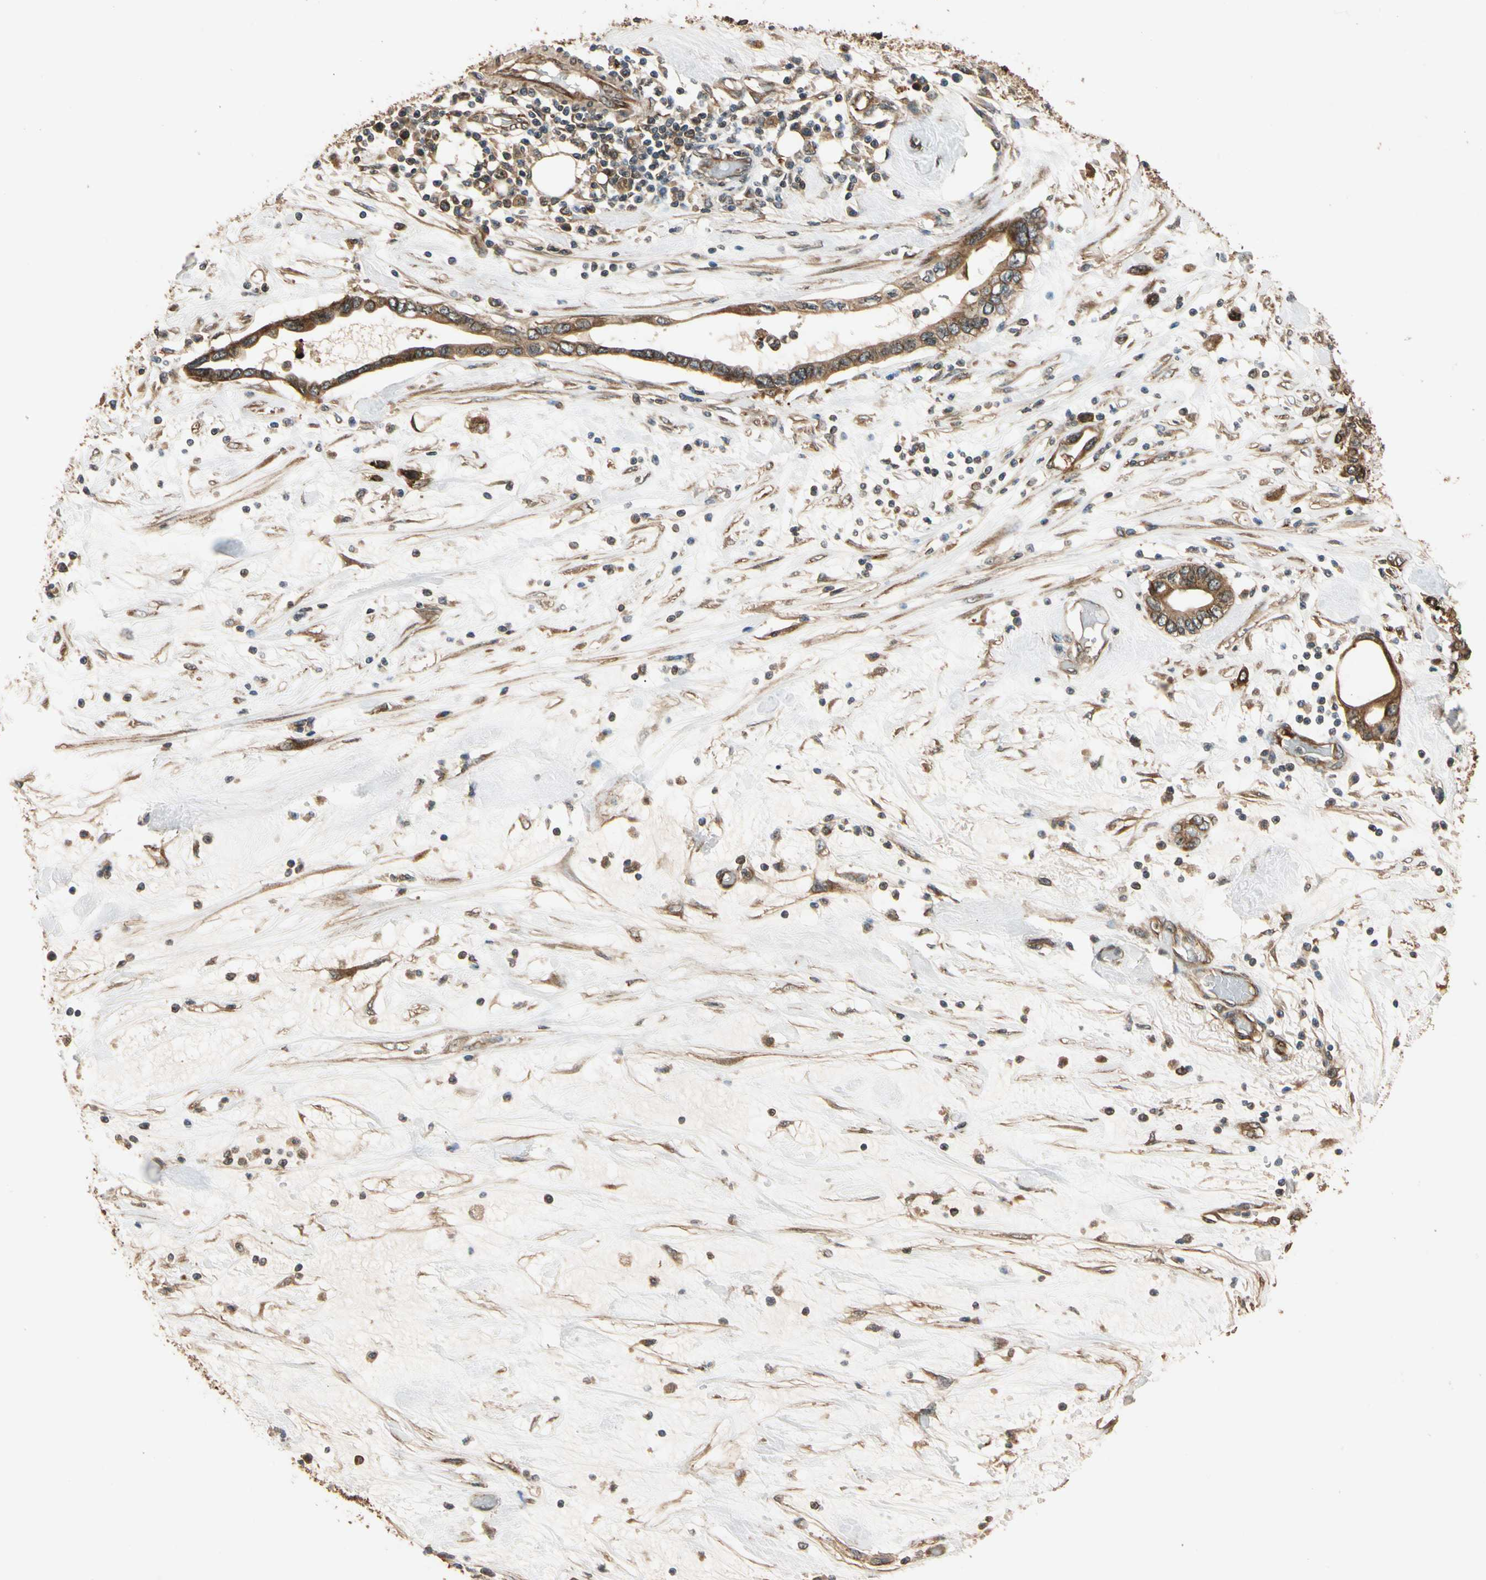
{"staining": {"intensity": "strong", "quantity": ">75%", "location": "cytoplasmic/membranous"}, "tissue": "pancreatic cancer", "cell_type": "Tumor cells", "image_type": "cancer", "snomed": [{"axis": "morphology", "description": "Adenocarcinoma, NOS"}, {"axis": "topography", "description": "Pancreas"}], "caption": "Immunohistochemical staining of human adenocarcinoma (pancreatic) shows high levels of strong cytoplasmic/membranous protein expression in about >75% of tumor cells. (Brightfield microscopy of DAB IHC at high magnification).", "gene": "MGRN1", "patient": {"sex": "female", "age": 57}}